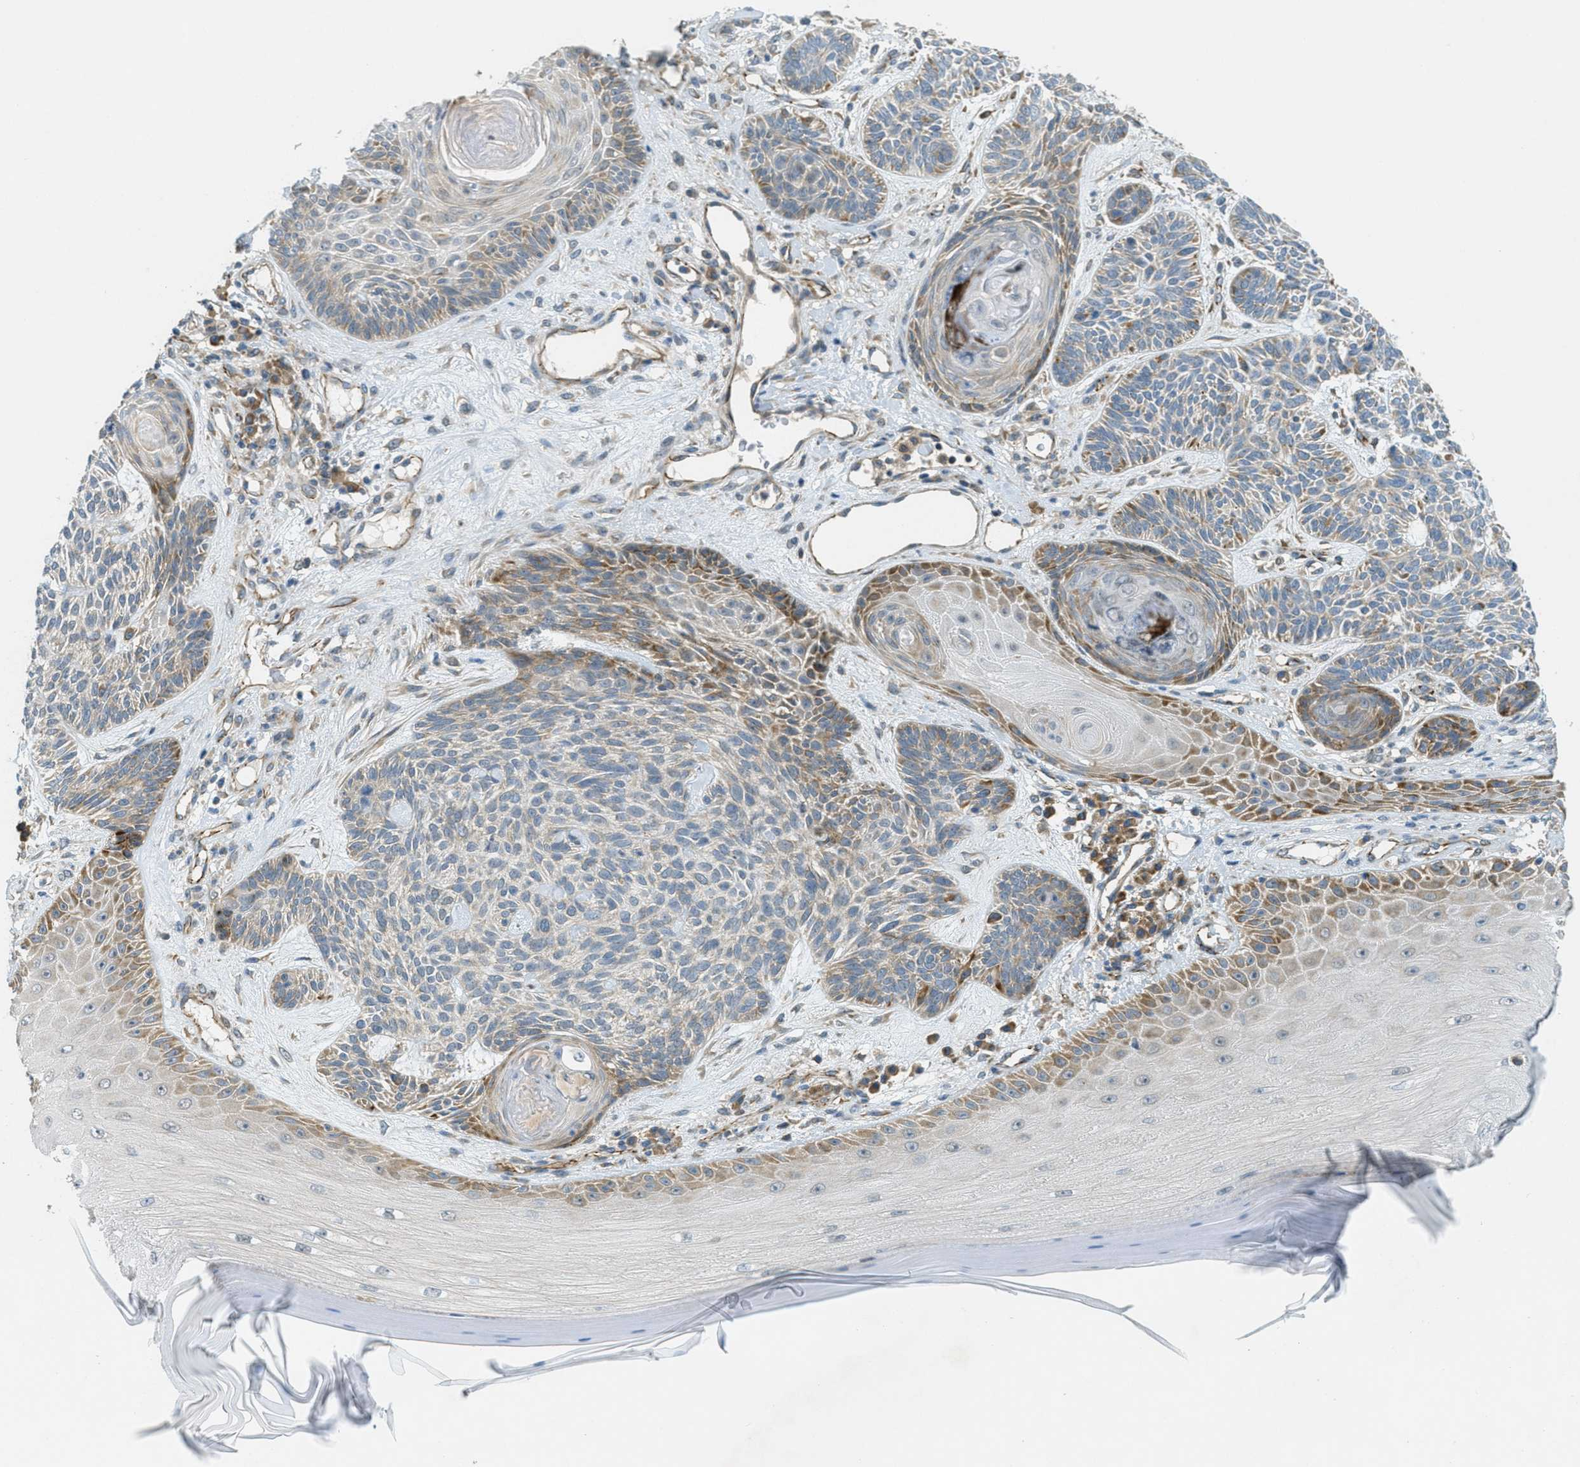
{"staining": {"intensity": "moderate", "quantity": "<25%", "location": "cytoplasmic/membranous"}, "tissue": "skin cancer", "cell_type": "Tumor cells", "image_type": "cancer", "snomed": [{"axis": "morphology", "description": "Basal cell carcinoma"}, {"axis": "topography", "description": "Skin"}], "caption": "This is an image of immunohistochemistry staining of skin basal cell carcinoma, which shows moderate positivity in the cytoplasmic/membranous of tumor cells.", "gene": "JCAD", "patient": {"sex": "male", "age": 55}}